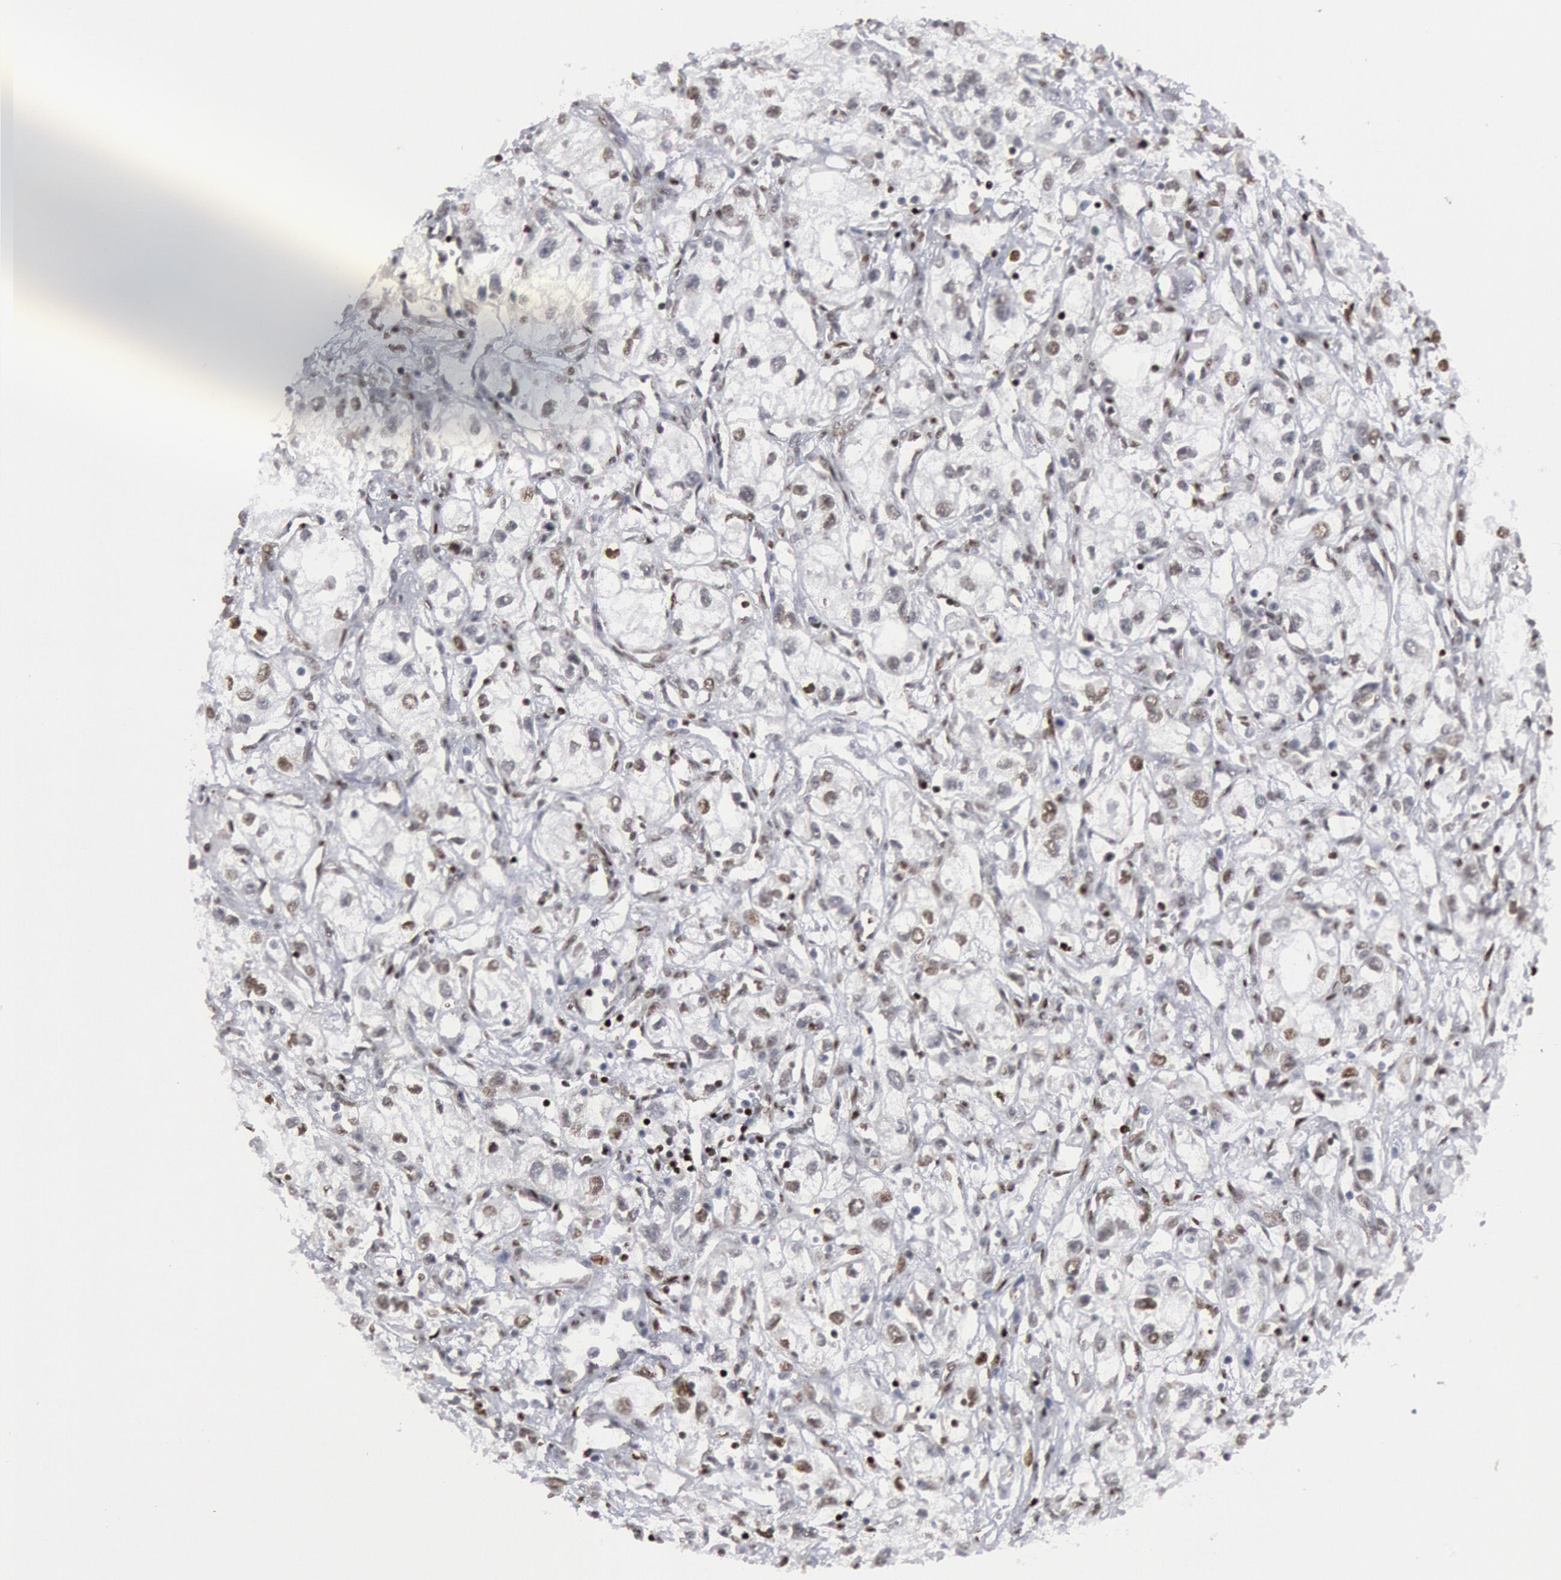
{"staining": {"intensity": "weak", "quantity": "<25%", "location": "nuclear"}, "tissue": "renal cancer", "cell_type": "Tumor cells", "image_type": "cancer", "snomed": [{"axis": "morphology", "description": "Adenocarcinoma, NOS"}, {"axis": "topography", "description": "Kidney"}], "caption": "Tumor cells show no significant positivity in renal adenocarcinoma. (DAB immunohistochemistry (IHC), high magnification).", "gene": "MECP2", "patient": {"sex": "male", "age": 57}}